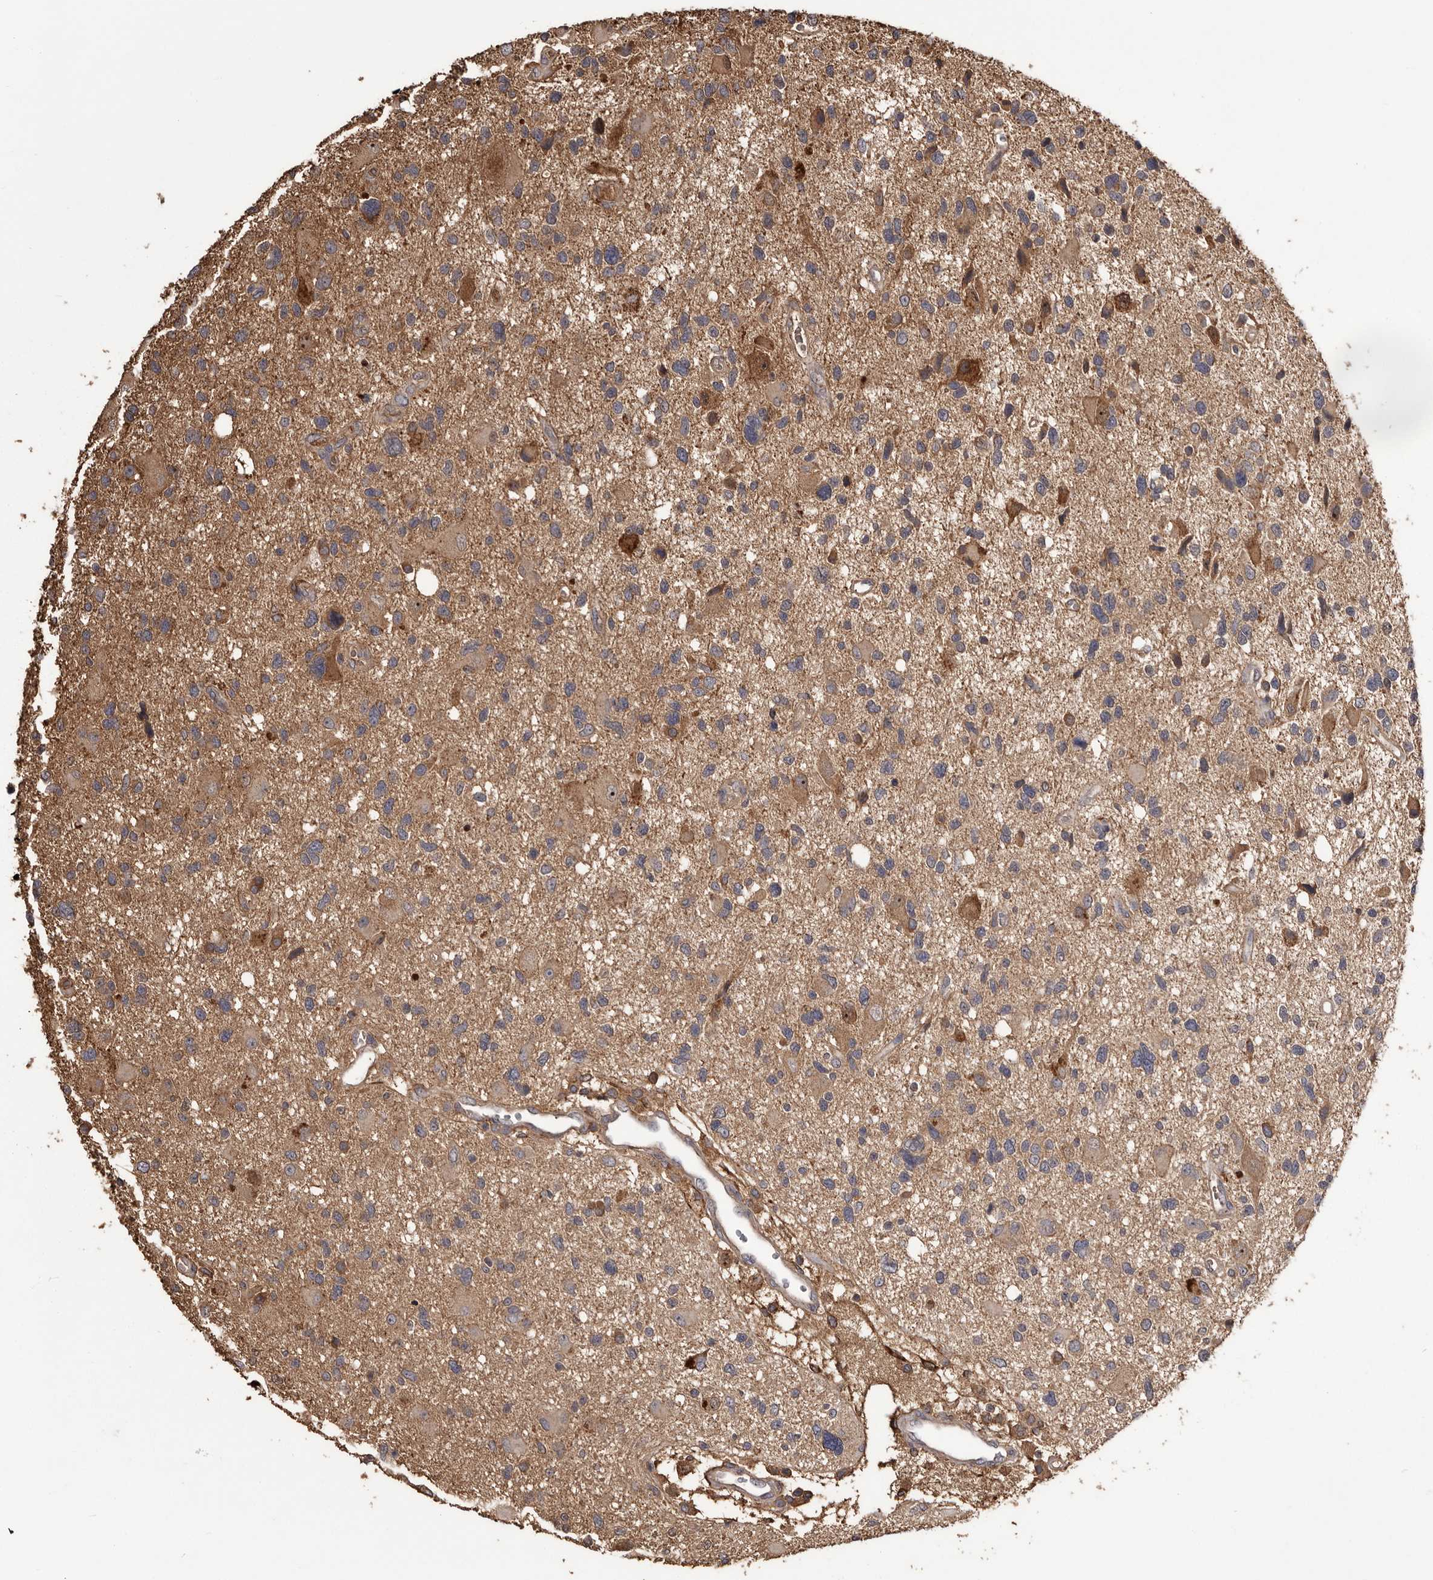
{"staining": {"intensity": "weak", "quantity": ">75%", "location": "cytoplasmic/membranous"}, "tissue": "glioma", "cell_type": "Tumor cells", "image_type": "cancer", "snomed": [{"axis": "morphology", "description": "Glioma, malignant, High grade"}, {"axis": "topography", "description": "Brain"}], "caption": "This photomicrograph displays IHC staining of human high-grade glioma (malignant), with low weak cytoplasmic/membranous positivity in approximately >75% of tumor cells.", "gene": "CYP1B1", "patient": {"sex": "male", "age": 33}}